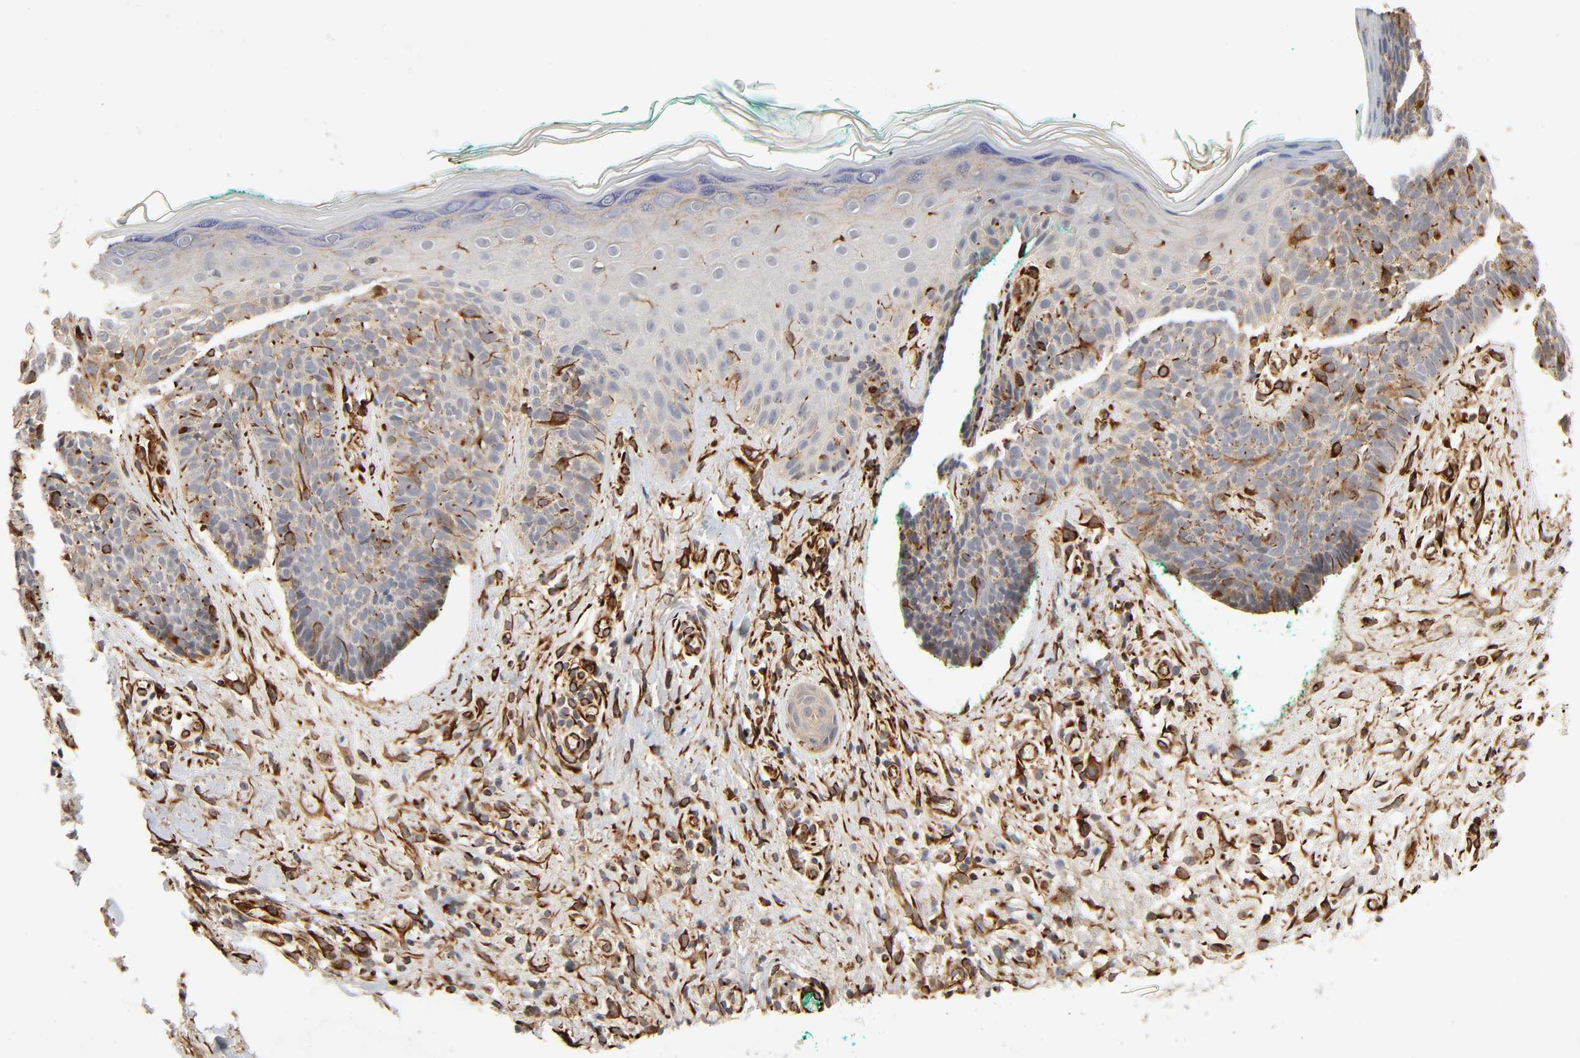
{"staining": {"intensity": "moderate", "quantity": ">75%", "location": "cytoplasmic/membranous"}, "tissue": "skin cancer", "cell_type": "Tumor cells", "image_type": "cancer", "snomed": [{"axis": "morphology", "description": "Basal cell carcinoma"}, {"axis": "topography", "description": "Skin"}], "caption": "Human skin cancer (basal cell carcinoma) stained for a protein (brown) reveals moderate cytoplasmic/membranous positive positivity in about >75% of tumor cells.", "gene": "REEP6", "patient": {"sex": "female", "age": 58}}